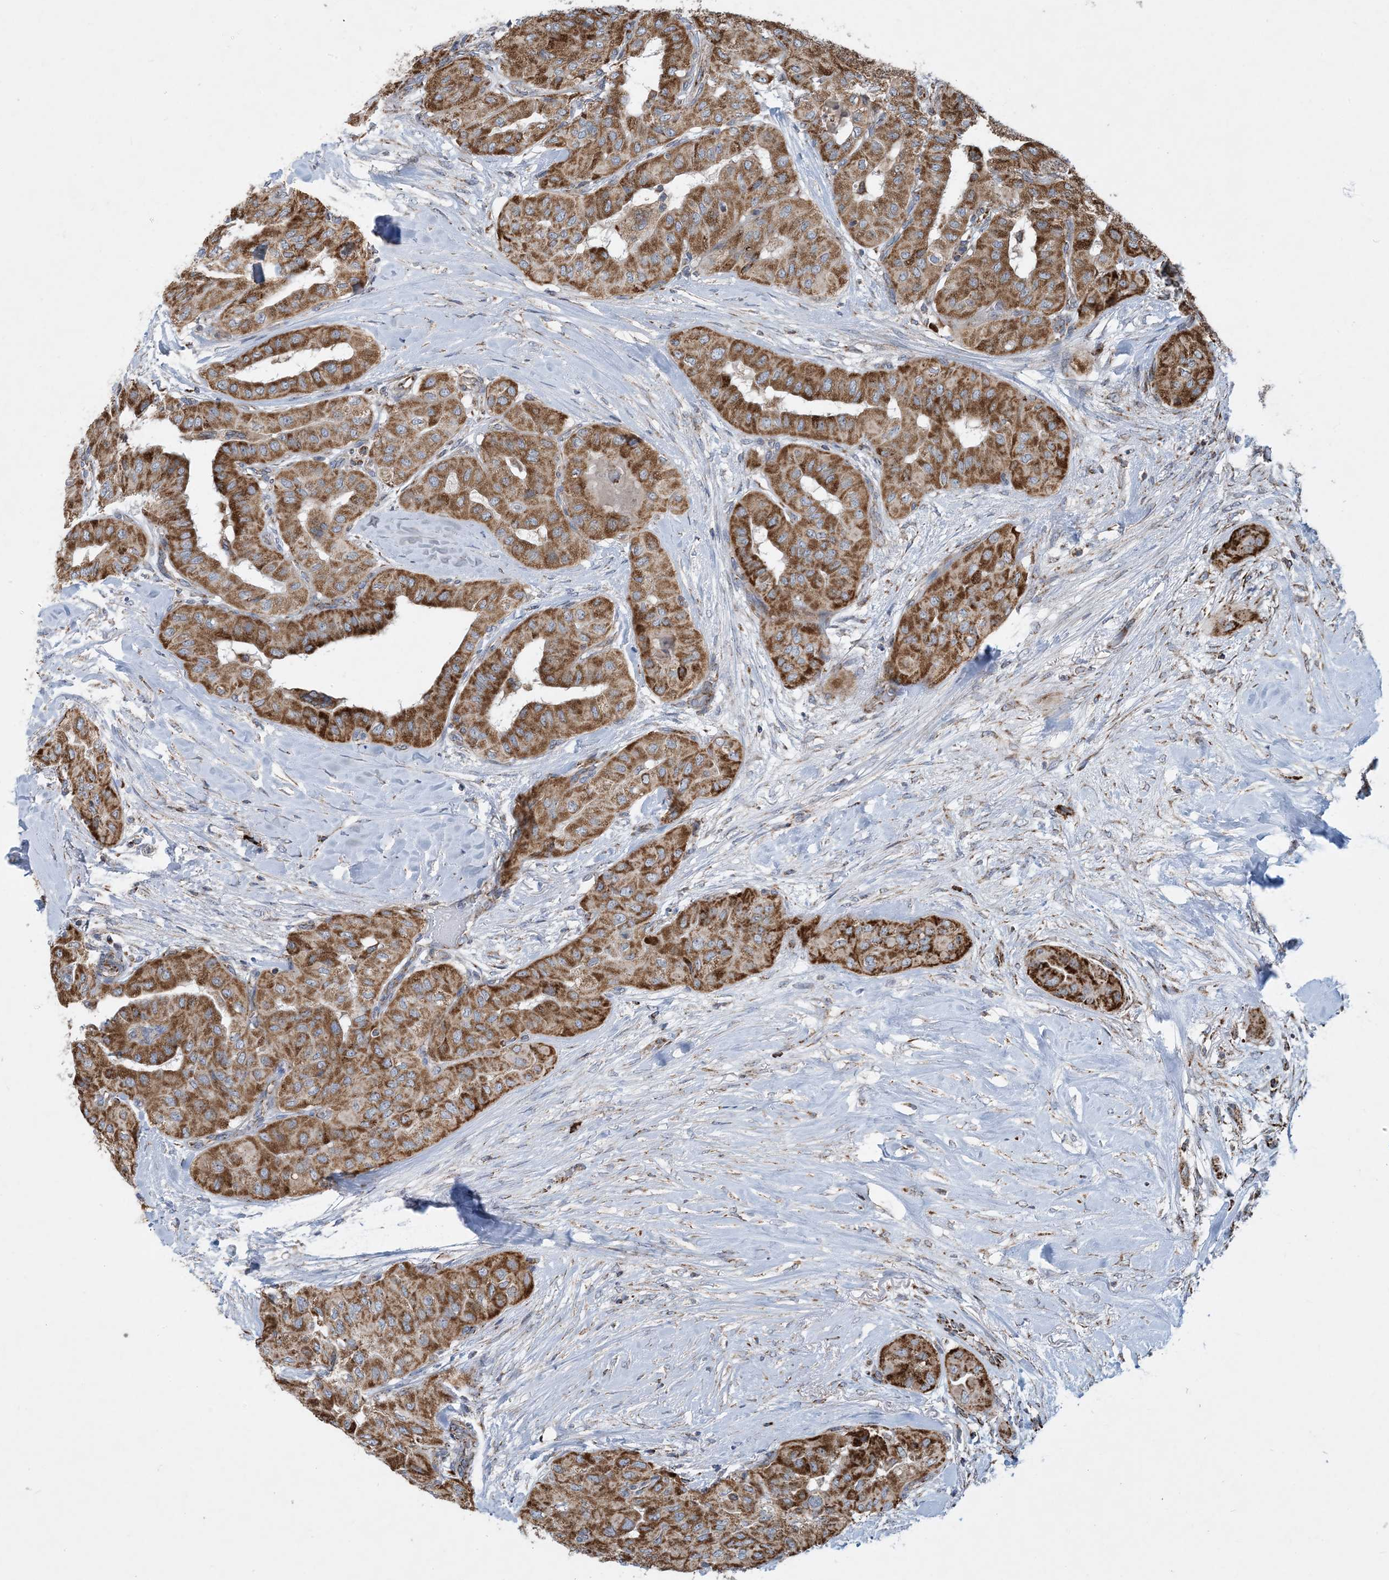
{"staining": {"intensity": "moderate", "quantity": ">75%", "location": "cytoplasmic/membranous"}, "tissue": "thyroid cancer", "cell_type": "Tumor cells", "image_type": "cancer", "snomed": [{"axis": "morphology", "description": "Papillary adenocarcinoma, NOS"}, {"axis": "topography", "description": "Thyroid gland"}], "caption": "Human thyroid papillary adenocarcinoma stained with a brown dye shows moderate cytoplasmic/membranous positive staining in approximately >75% of tumor cells.", "gene": "PCDHGA1", "patient": {"sex": "female", "age": 59}}